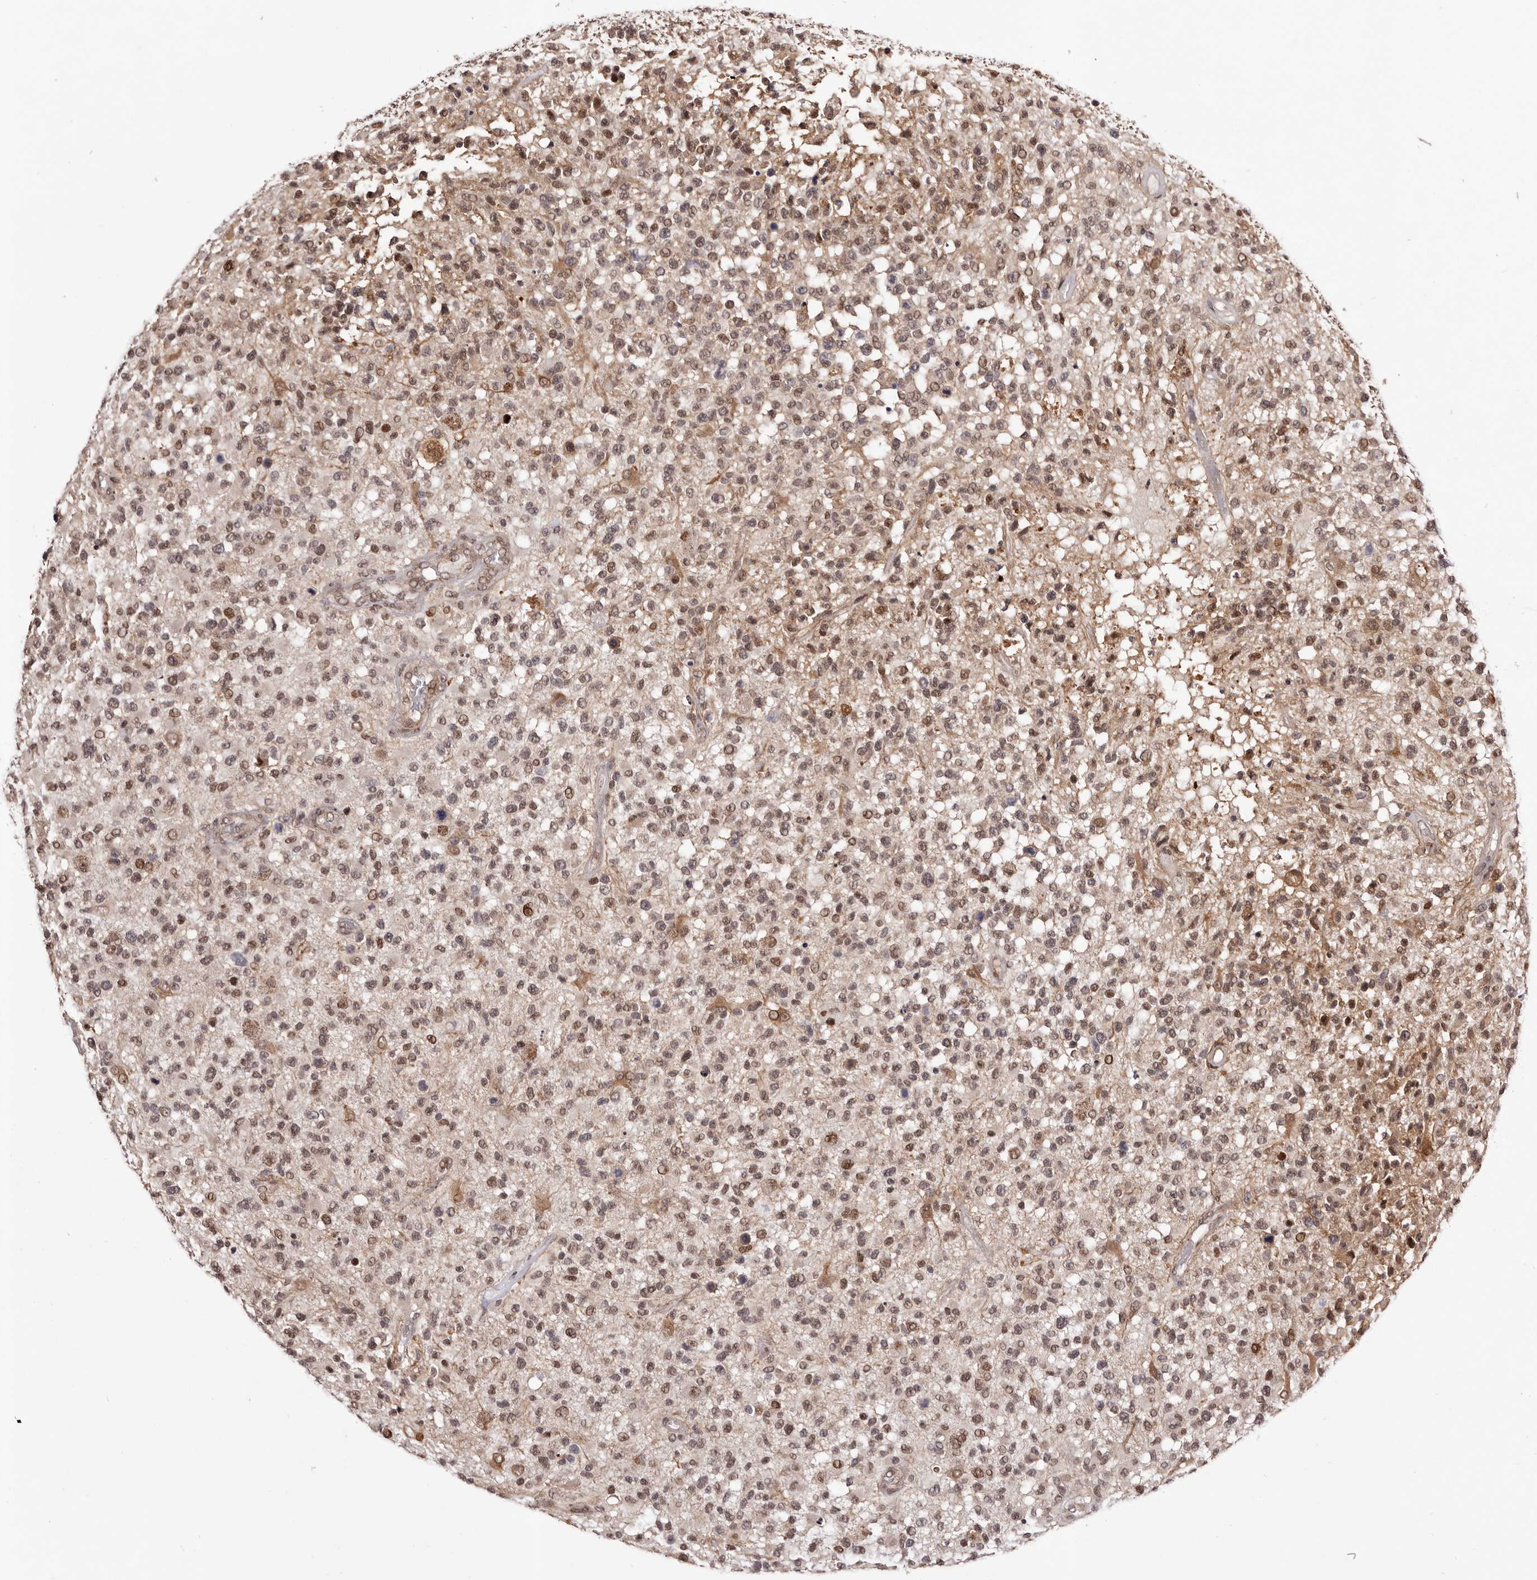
{"staining": {"intensity": "moderate", "quantity": ">75%", "location": "nuclear"}, "tissue": "glioma", "cell_type": "Tumor cells", "image_type": "cancer", "snomed": [{"axis": "morphology", "description": "Glioma, malignant, High grade"}, {"axis": "morphology", "description": "Glioblastoma, NOS"}, {"axis": "topography", "description": "Brain"}], "caption": "DAB (3,3'-diaminobenzidine) immunohistochemical staining of glioma reveals moderate nuclear protein positivity in about >75% of tumor cells. Using DAB (brown) and hematoxylin (blue) stains, captured at high magnification using brightfield microscopy.", "gene": "FBXO5", "patient": {"sex": "male", "age": 60}}